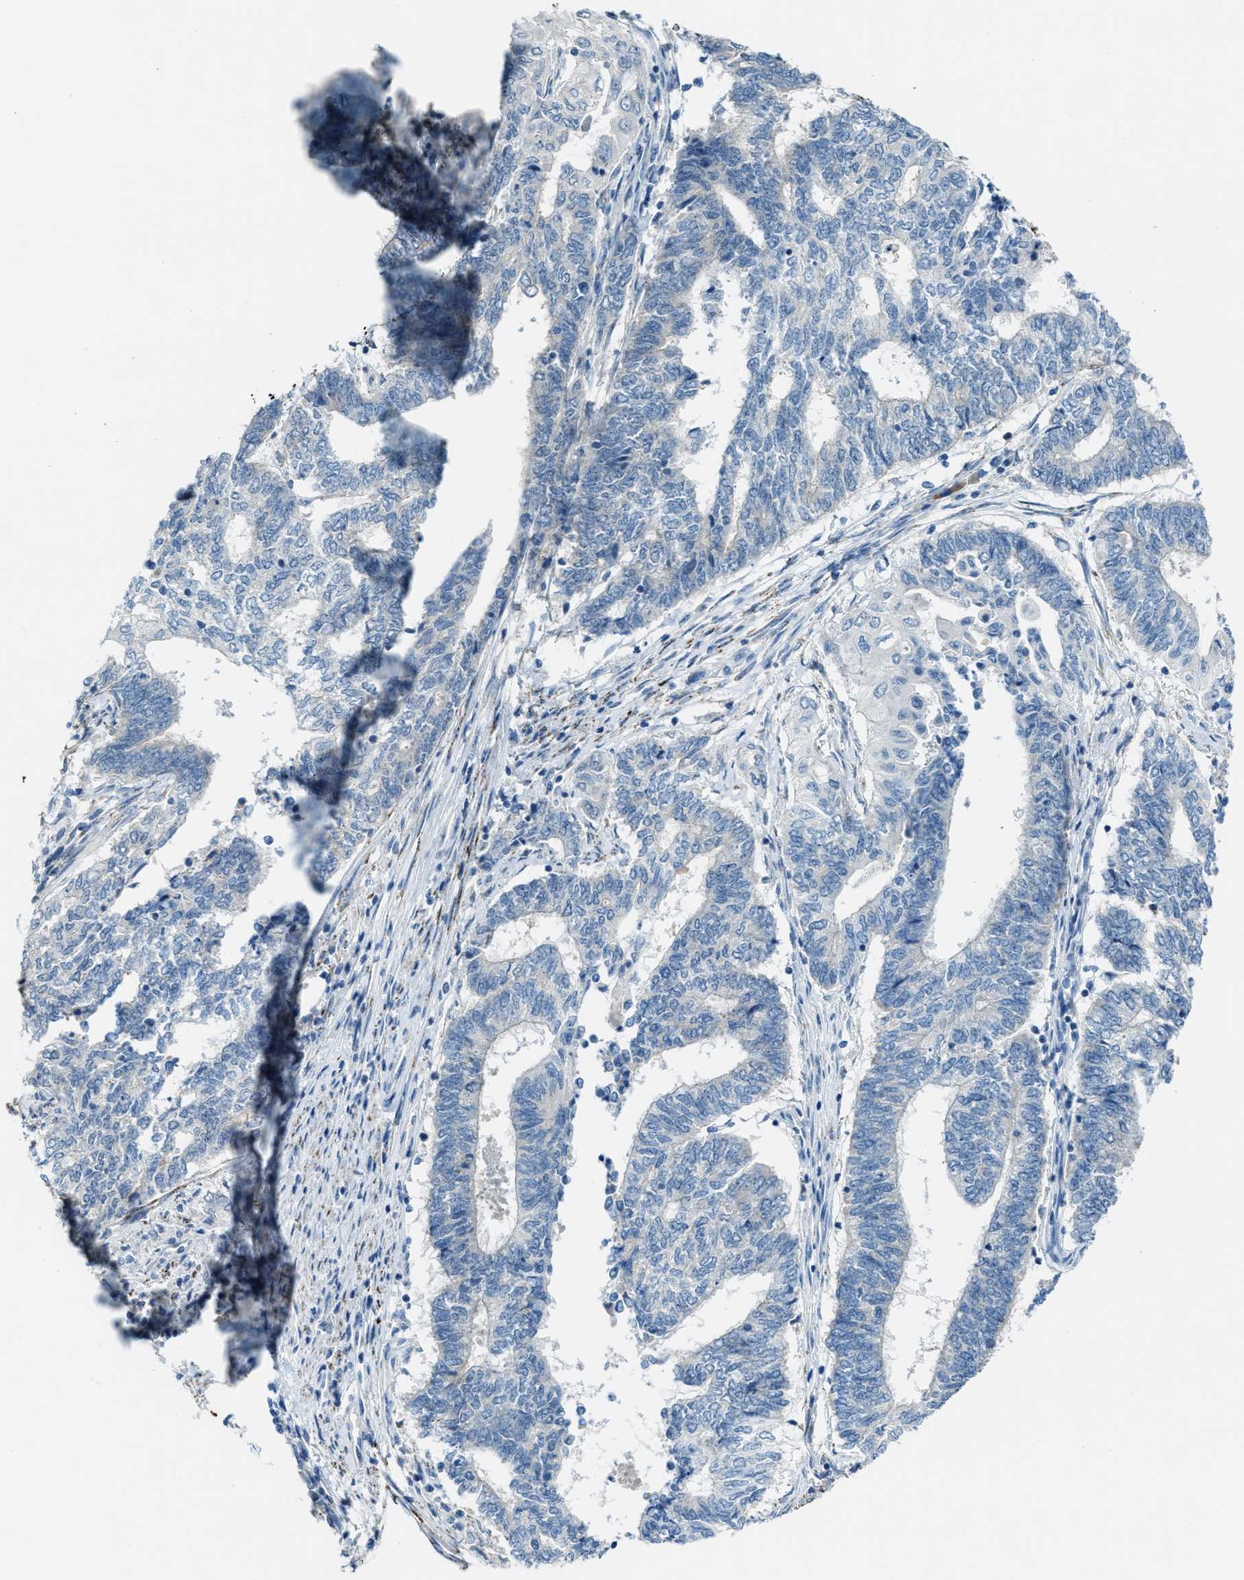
{"staining": {"intensity": "negative", "quantity": "none", "location": "none"}, "tissue": "endometrial cancer", "cell_type": "Tumor cells", "image_type": "cancer", "snomed": [{"axis": "morphology", "description": "Adenocarcinoma, NOS"}, {"axis": "topography", "description": "Uterus"}, {"axis": "topography", "description": "Endometrium"}], "caption": "Endometrial cancer (adenocarcinoma) was stained to show a protein in brown. There is no significant staining in tumor cells.", "gene": "CDON", "patient": {"sex": "female", "age": 70}}